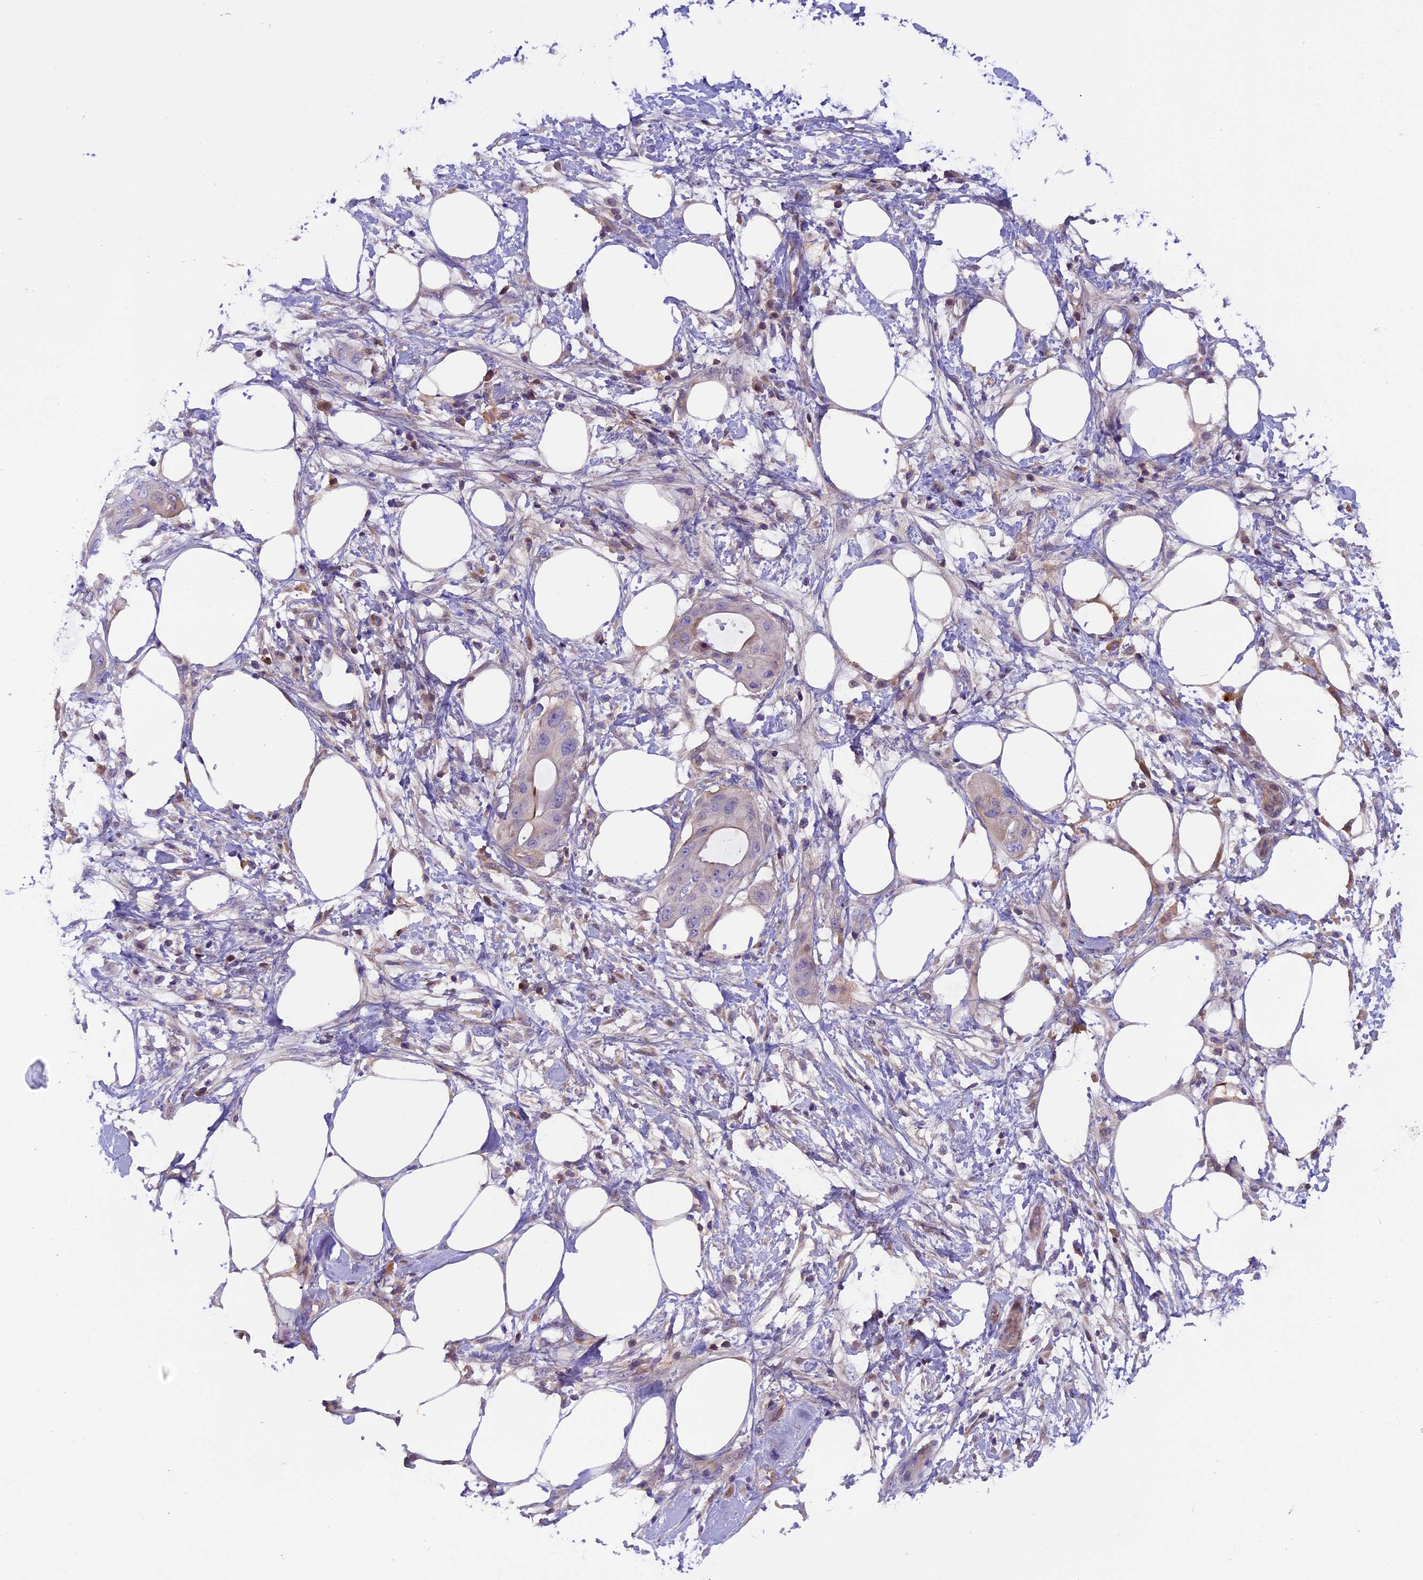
{"staining": {"intensity": "negative", "quantity": "none", "location": "none"}, "tissue": "pancreatic cancer", "cell_type": "Tumor cells", "image_type": "cancer", "snomed": [{"axis": "morphology", "description": "Adenocarcinoma, NOS"}, {"axis": "topography", "description": "Pancreas"}], "caption": "Tumor cells show no significant positivity in pancreatic adenocarcinoma.", "gene": "CCDC32", "patient": {"sex": "male", "age": 68}}